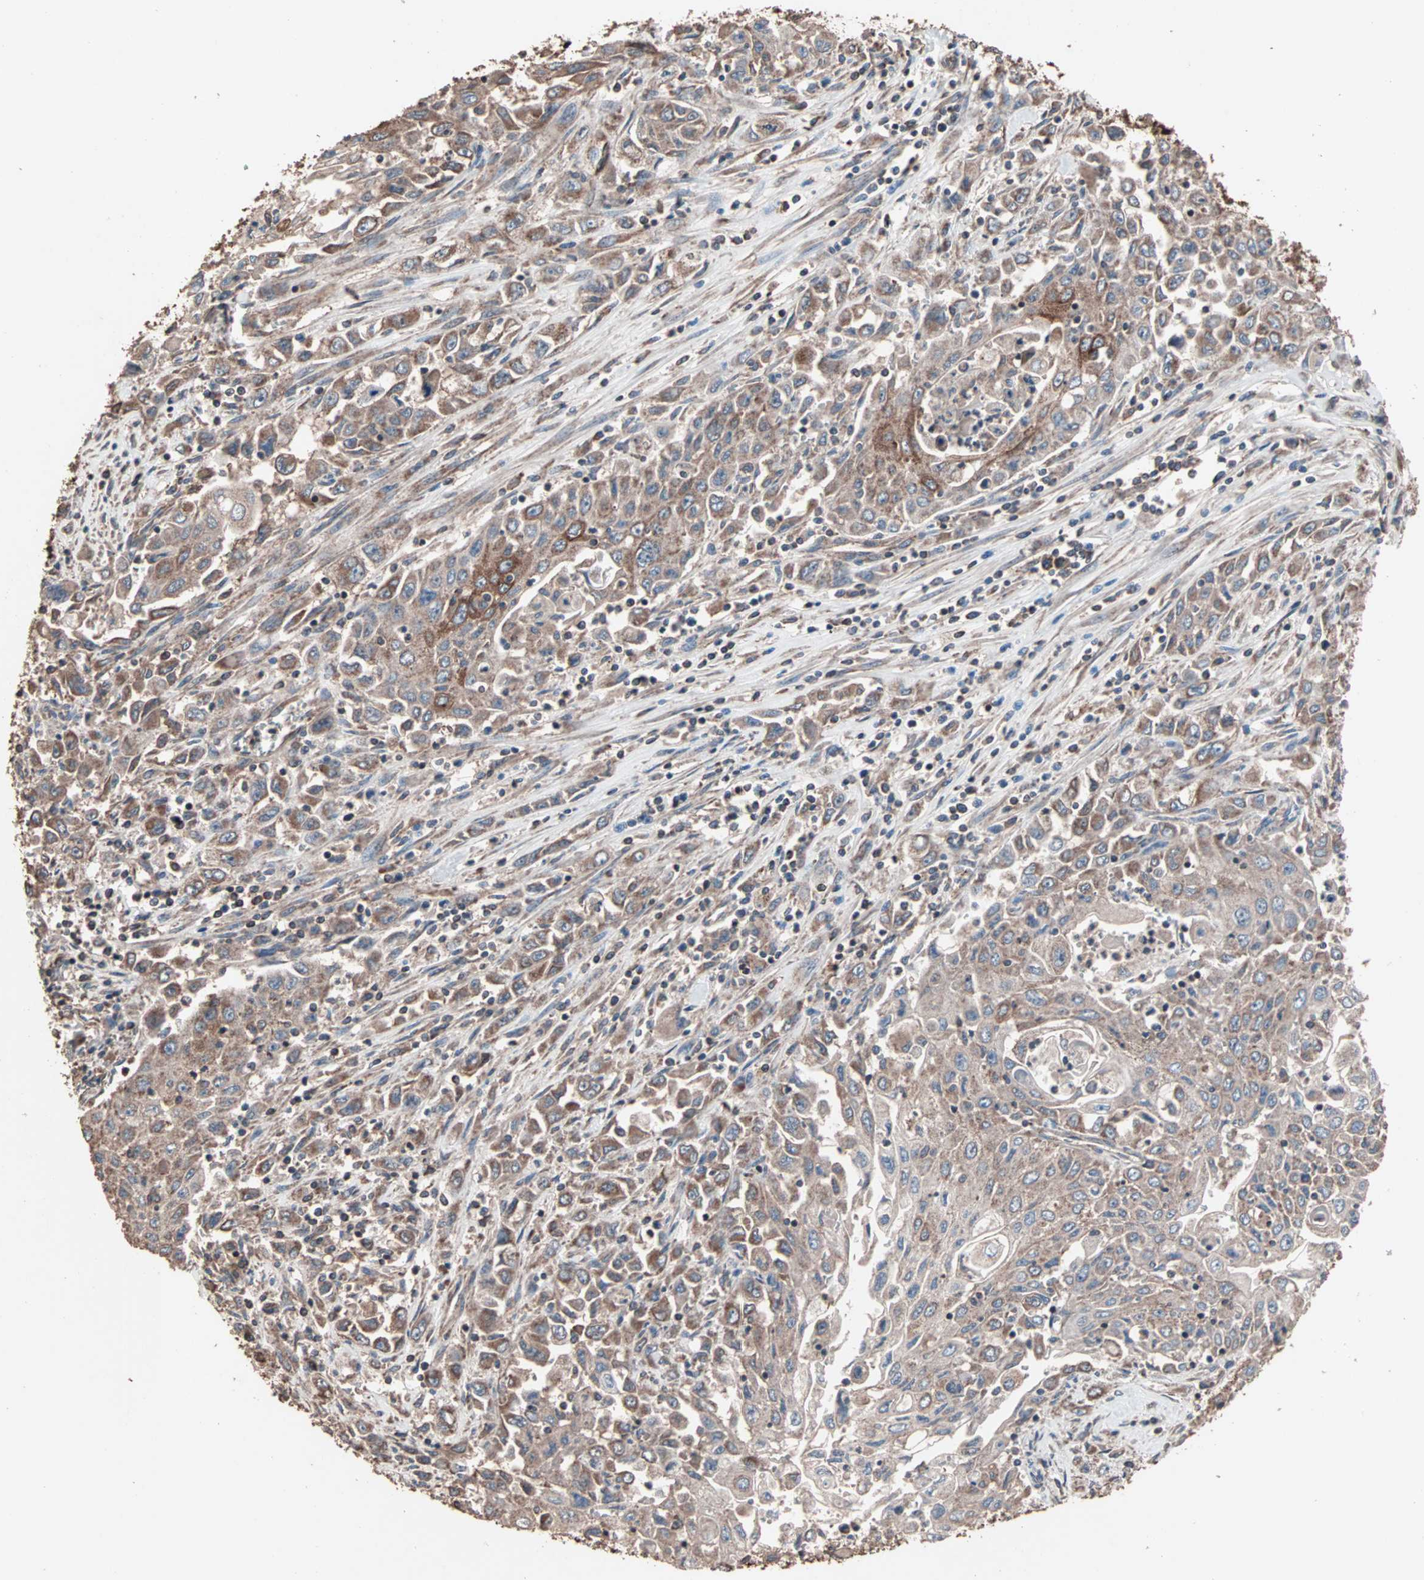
{"staining": {"intensity": "moderate", "quantity": ">75%", "location": "cytoplasmic/membranous"}, "tissue": "pancreatic cancer", "cell_type": "Tumor cells", "image_type": "cancer", "snomed": [{"axis": "morphology", "description": "Adenocarcinoma, NOS"}, {"axis": "topography", "description": "Pancreas"}], "caption": "Immunohistochemical staining of human pancreatic cancer reveals medium levels of moderate cytoplasmic/membranous staining in approximately >75% of tumor cells.", "gene": "MRPL2", "patient": {"sex": "male", "age": 70}}